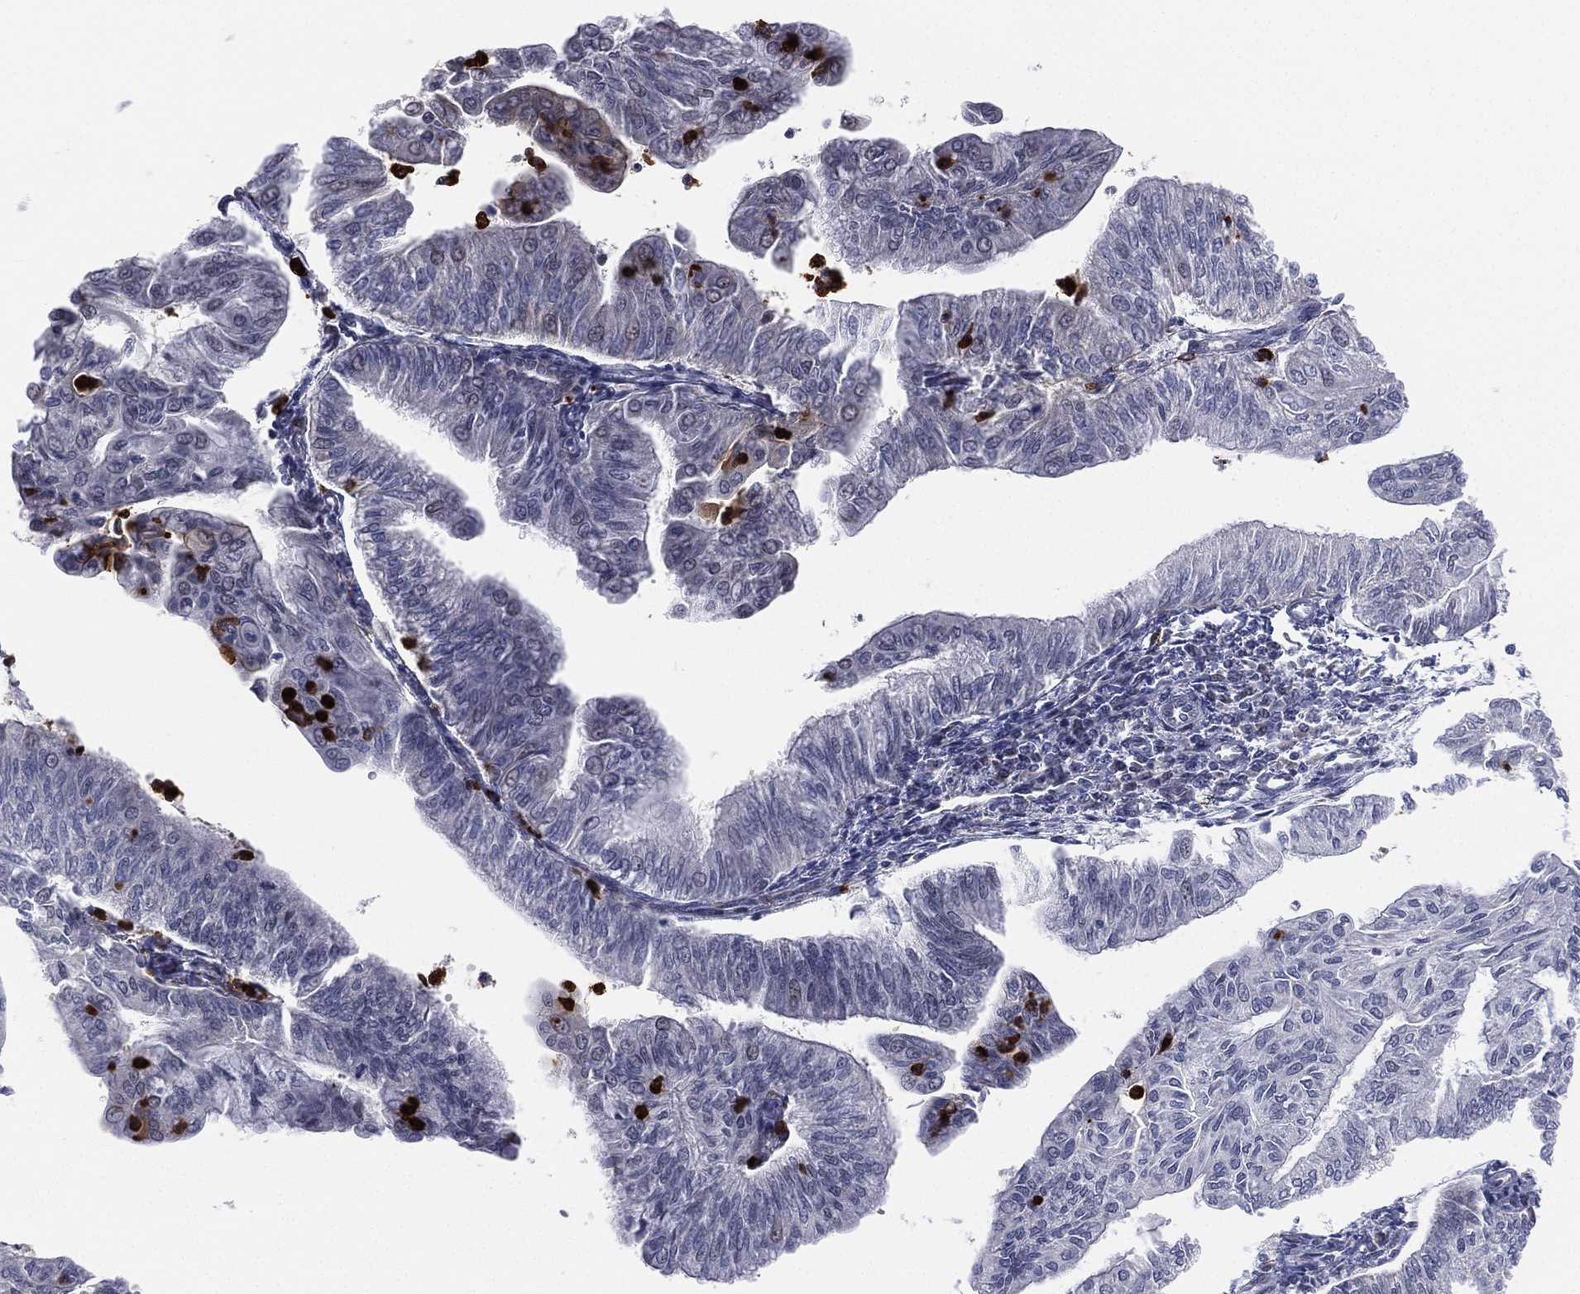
{"staining": {"intensity": "negative", "quantity": "none", "location": "none"}, "tissue": "endometrial cancer", "cell_type": "Tumor cells", "image_type": "cancer", "snomed": [{"axis": "morphology", "description": "Adenocarcinoma, NOS"}, {"axis": "topography", "description": "Endometrium"}], "caption": "Immunohistochemical staining of human adenocarcinoma (endometrial) demonstrates no significant expression in tumor cells. (Brightfield microscopy of DAB immunohistochemistry (IHC) at high magnification).", "gene": "CD177", "patient": {"sex": "female", "age": 59}}